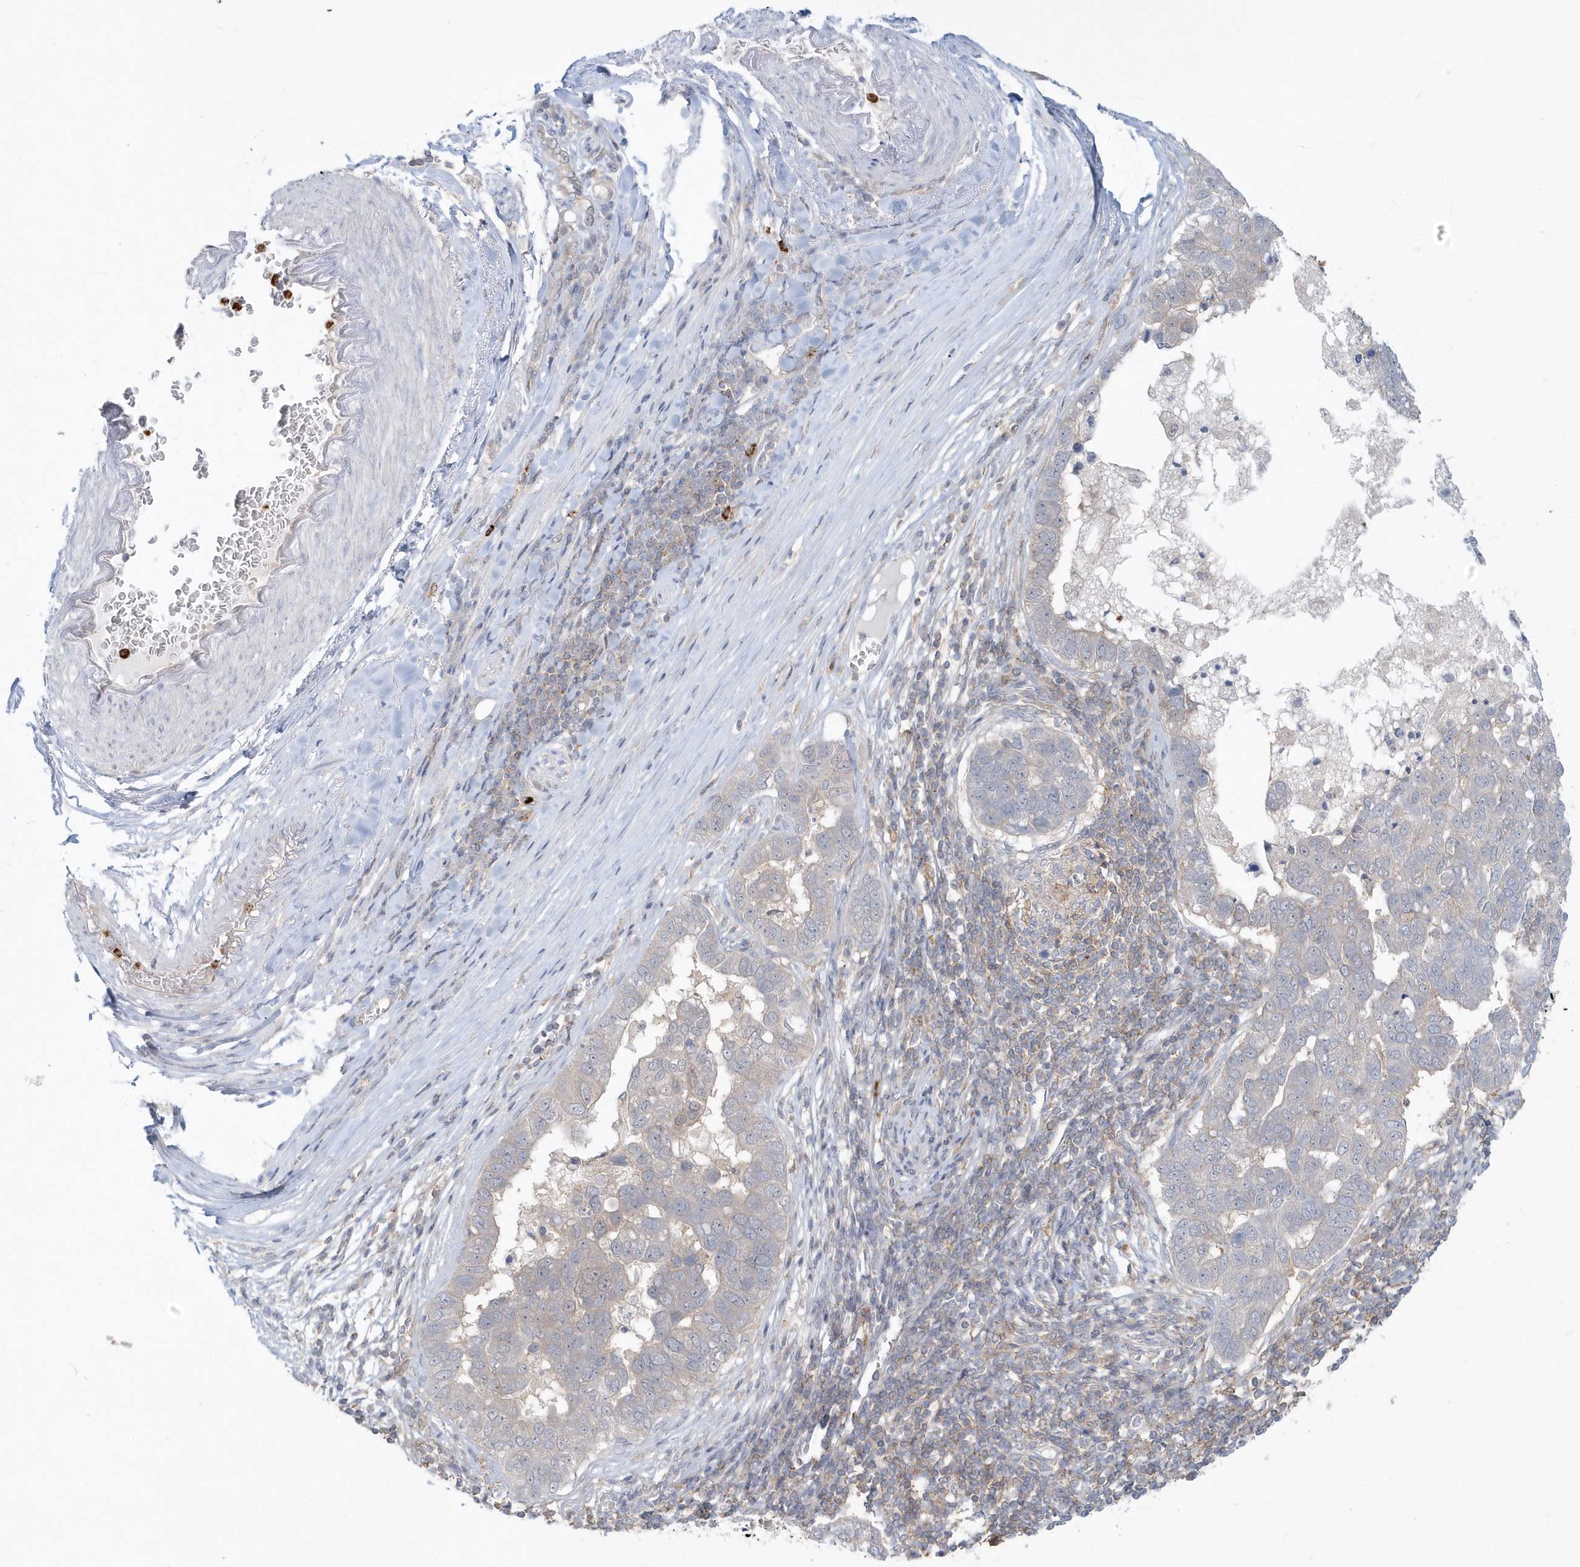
{"staining": {"intensity": "negative", "quantity": "none", "location": "none"}, "tissue": "pancreatic cancer", "cell_type": "Tumor cells", "image_type": "cancer", "snomed": [{"axis": "morphology", "description": "Adenocarcinoma, NOS"}, {"axis": "topography", "description": "Pancreas"}], "caption": "Tumor cells are negative for protein expression in human pancreatic cancer (adenocarcinoma).", "gene": "RNF7", "patient": {"sex": "female", "age": 61}}